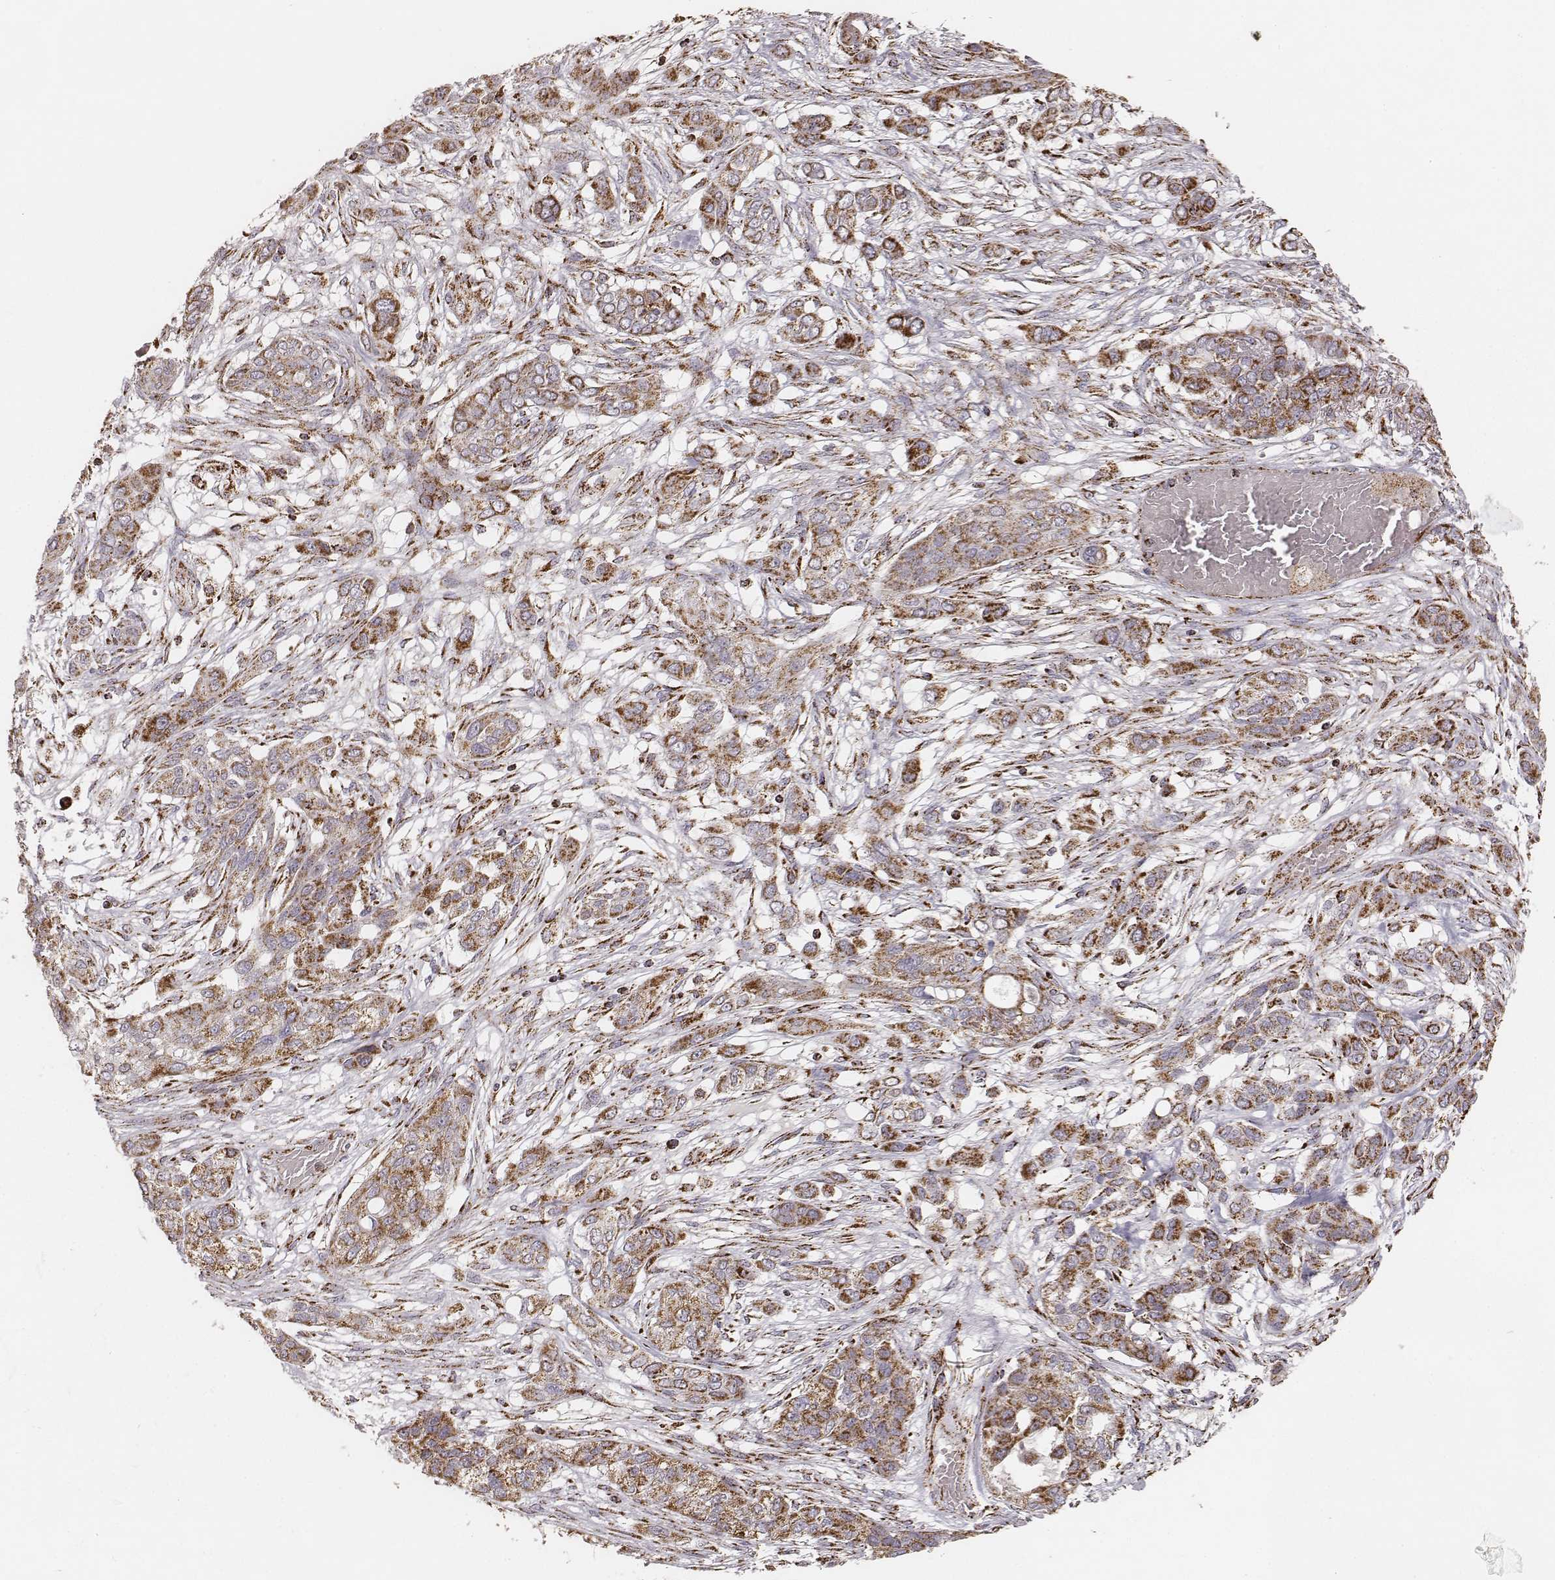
{"staining": {"intensity": "moderate", "quantity": ">75%", "location": "cytoplasmic/membranous"}, "tissue": "lung cancer", "cell_type": "Tumor cells", "image_type": "cancer", "snomed": [{"axis": "morphology", "description": "Squamous cell carcinoma, NOS"}, {"axis": "topography", "description": "Lung"}], "caption": "Lung squamous cell carcinoma stained with DAB immunohistochemistry shows medium levels of moderate cytoplasmic/membranous staining in approximately >75% of tumor cells.", "gene": "CS", "patient": {"sex": "female", "age": 70}}